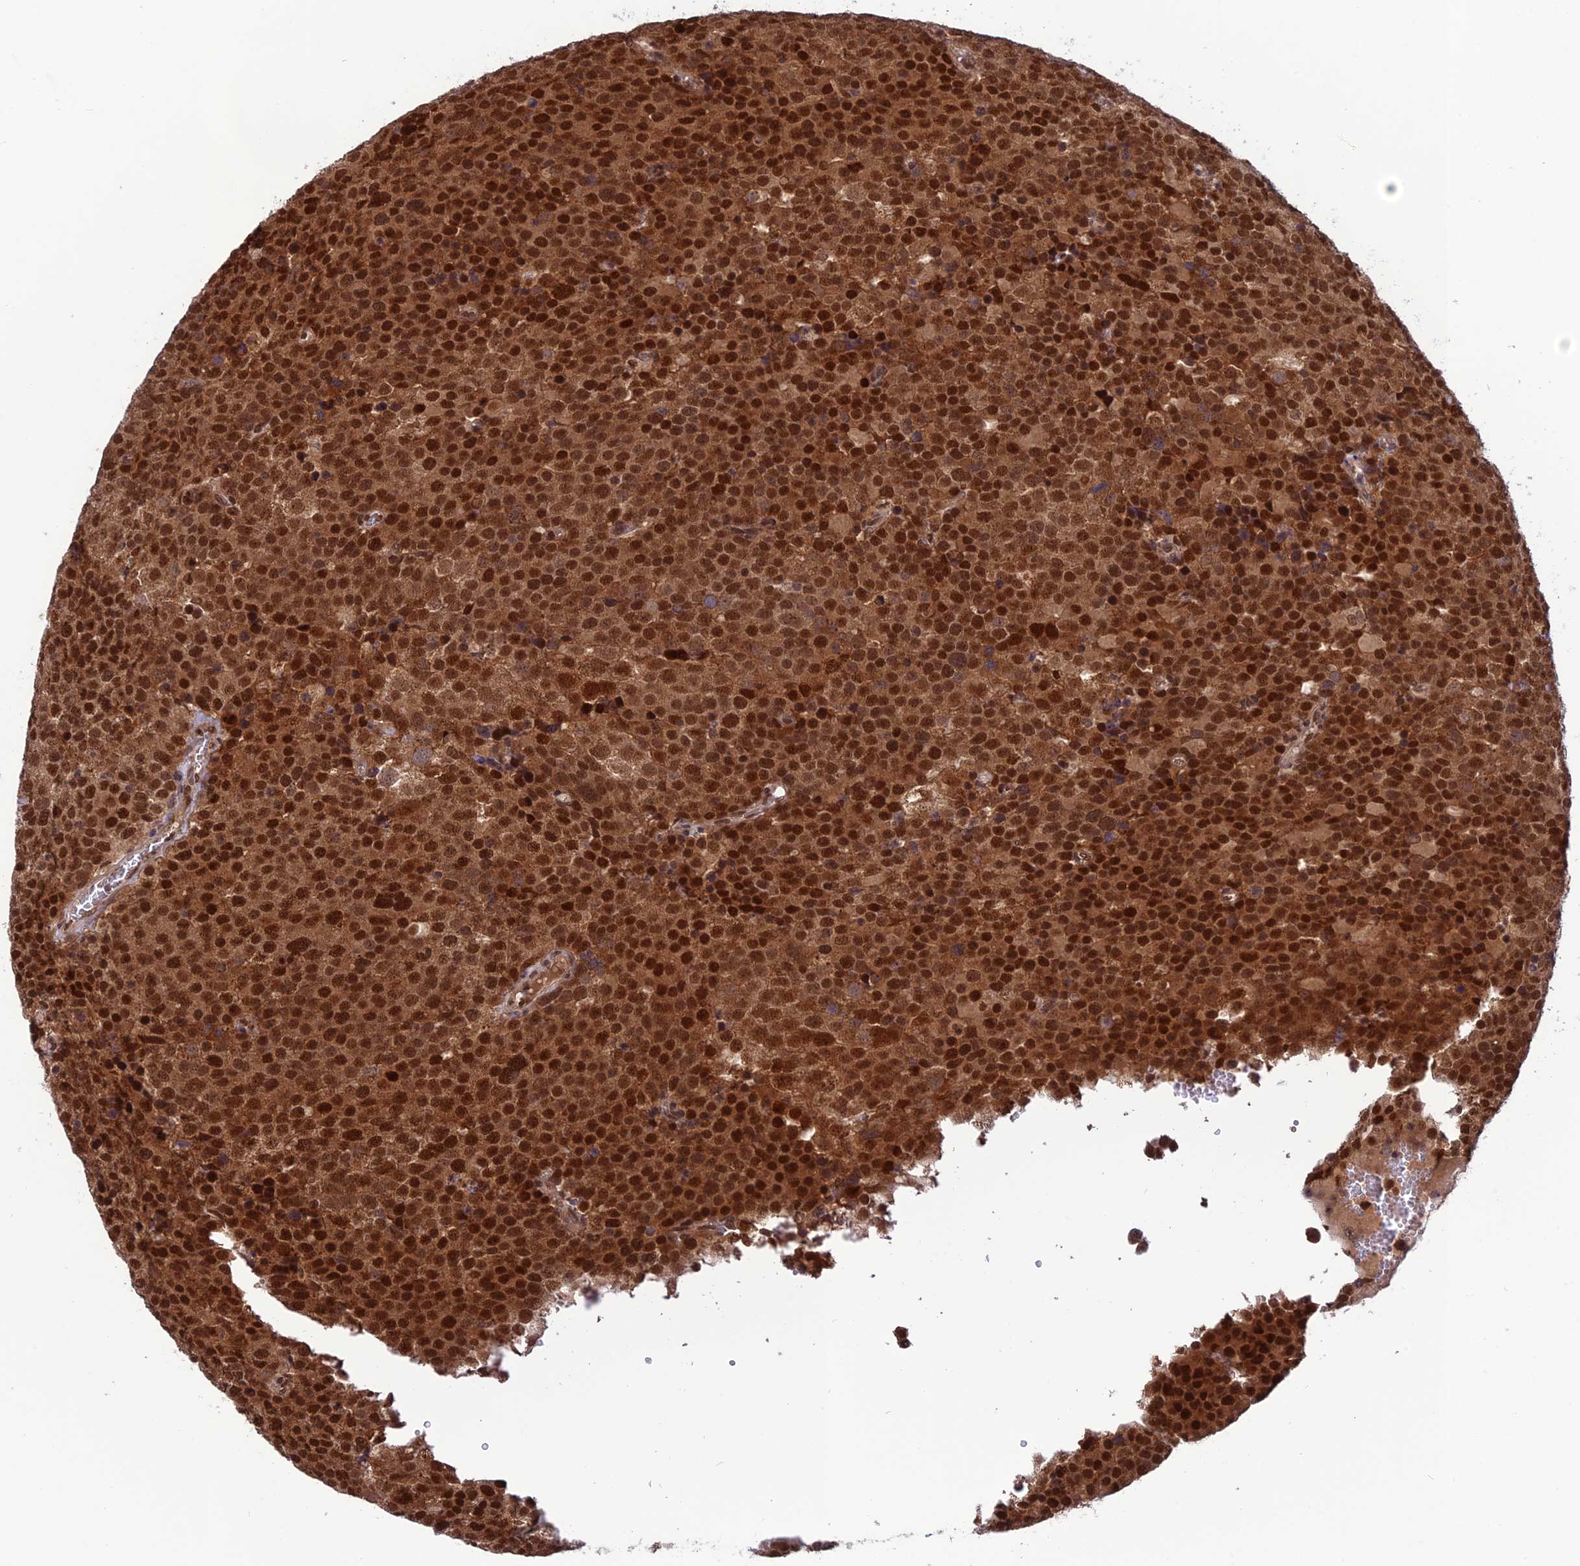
{"staining": {"intensity": "strong", "quantity": ">75%", "location": "cytoplasmic/membranous,nuclear"}, "tissue": "testis cancer", "cell_type": "Tumor cells", "image_type": "cancer", "snomed": [{"axis": "morphology", "description": "Seminoma, NOS"}, {"axis": "topography", "description": "Testis"}], "caption": "IHC histopathology image of testis seminoma stained for a protein (brown), which demonstrates high levels of strong cytoplasmic/membranous and nuclear staining in about >75% of tumor cells.", "gene": "RTRAF", "patient": {"sex": "male", "age": 71}}